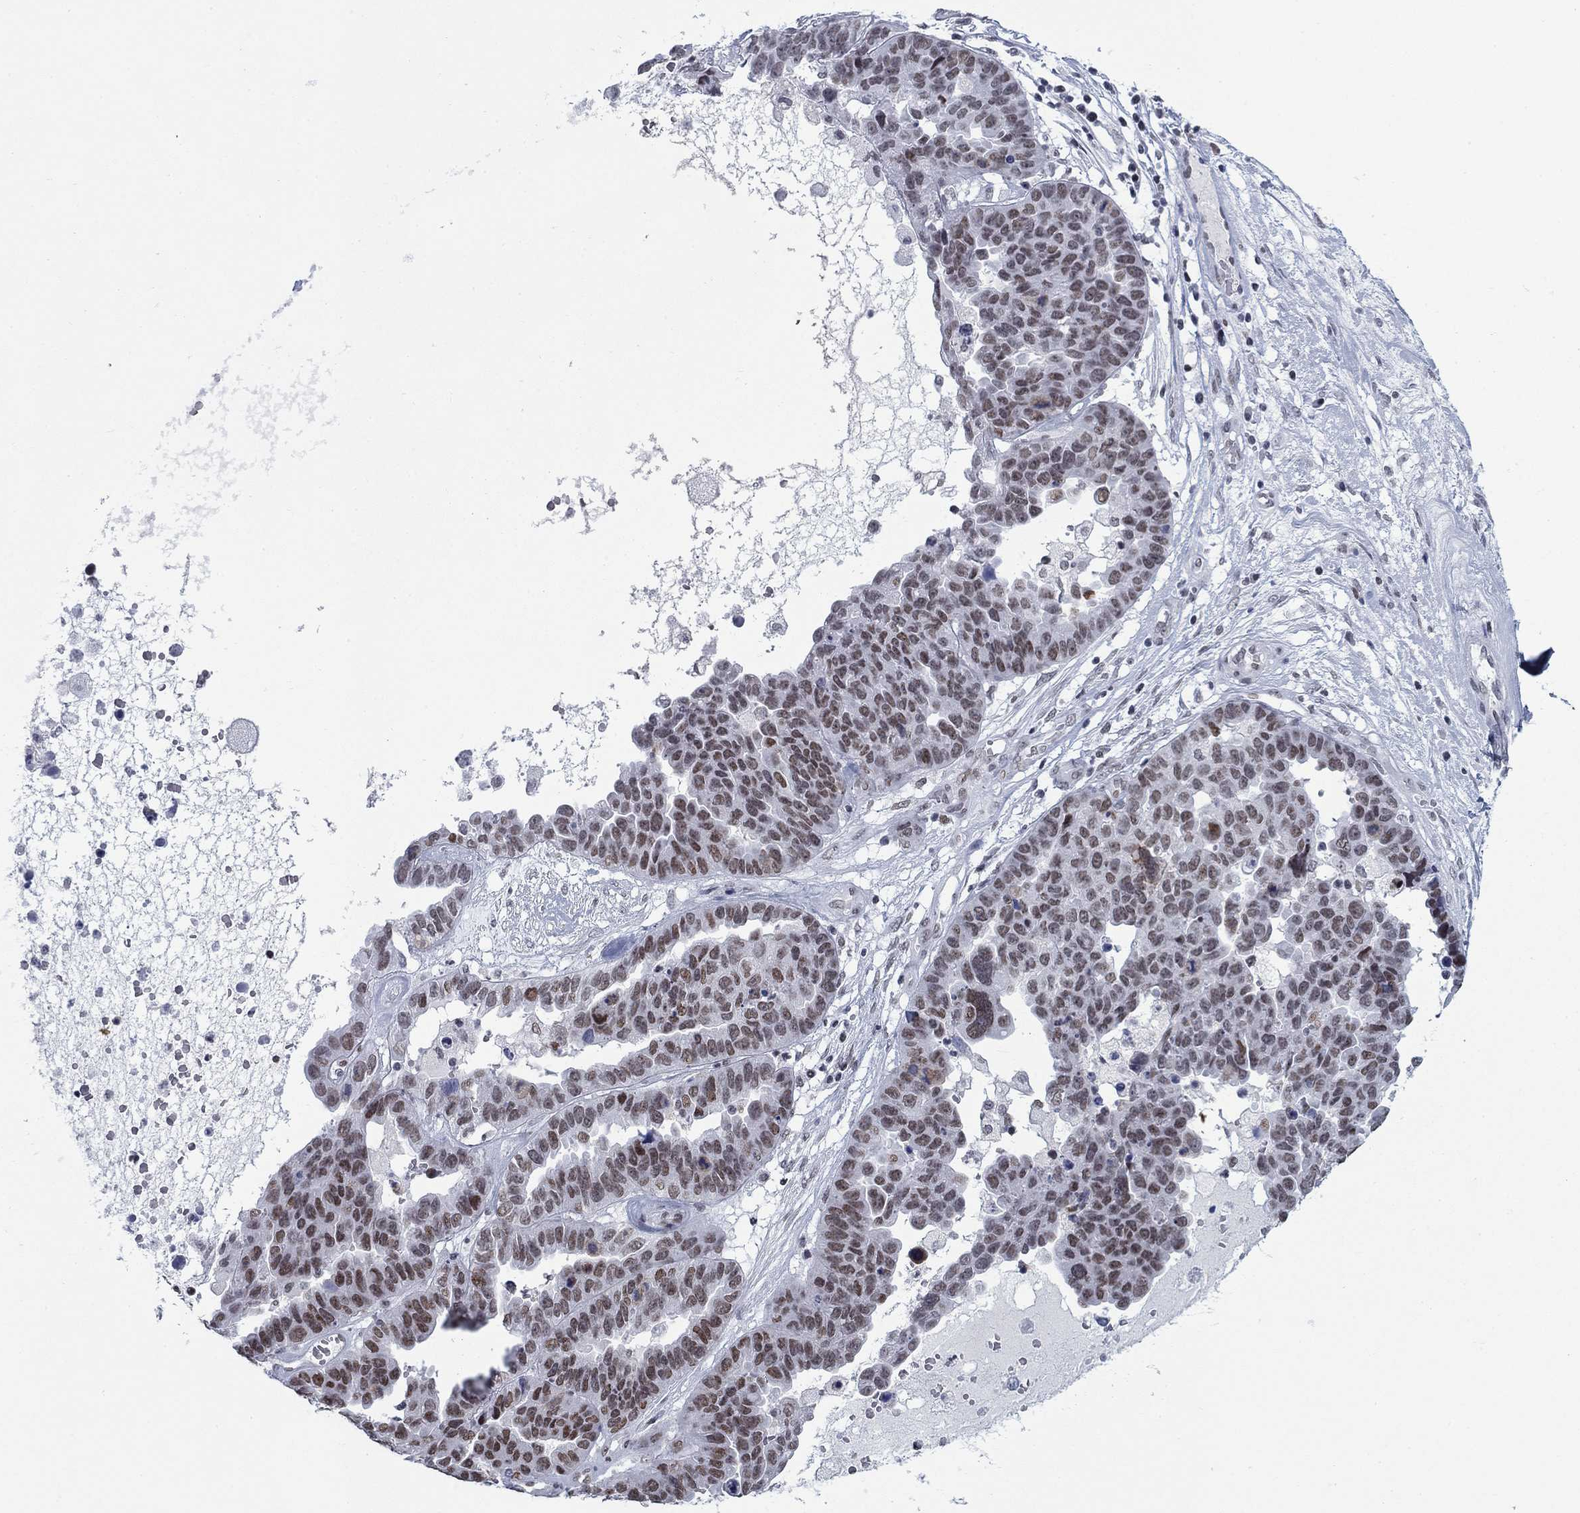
{"staining": {"intensity": "moderate", "quantity": "25%-75%", "location": "nuclear"}, "tissue": "ovarian cancer", "cell_type": "Tumor cells", "image_type": "cancer", "snomed": [{"axis": "morphology", "description": "Cystadenocarcinoma, serous, NOS"}, {"axis": "topography", "description": "Ovary"}], "caption": "Immunohistochemistry image of human ovarian cancer stained for a protein (brown), which reveals medium levels of moderate nuclear staining in approximately 25%-75% of tumor cells.", "gene": "NPAS3", "patient": {"sex": "female", "age": 87}}